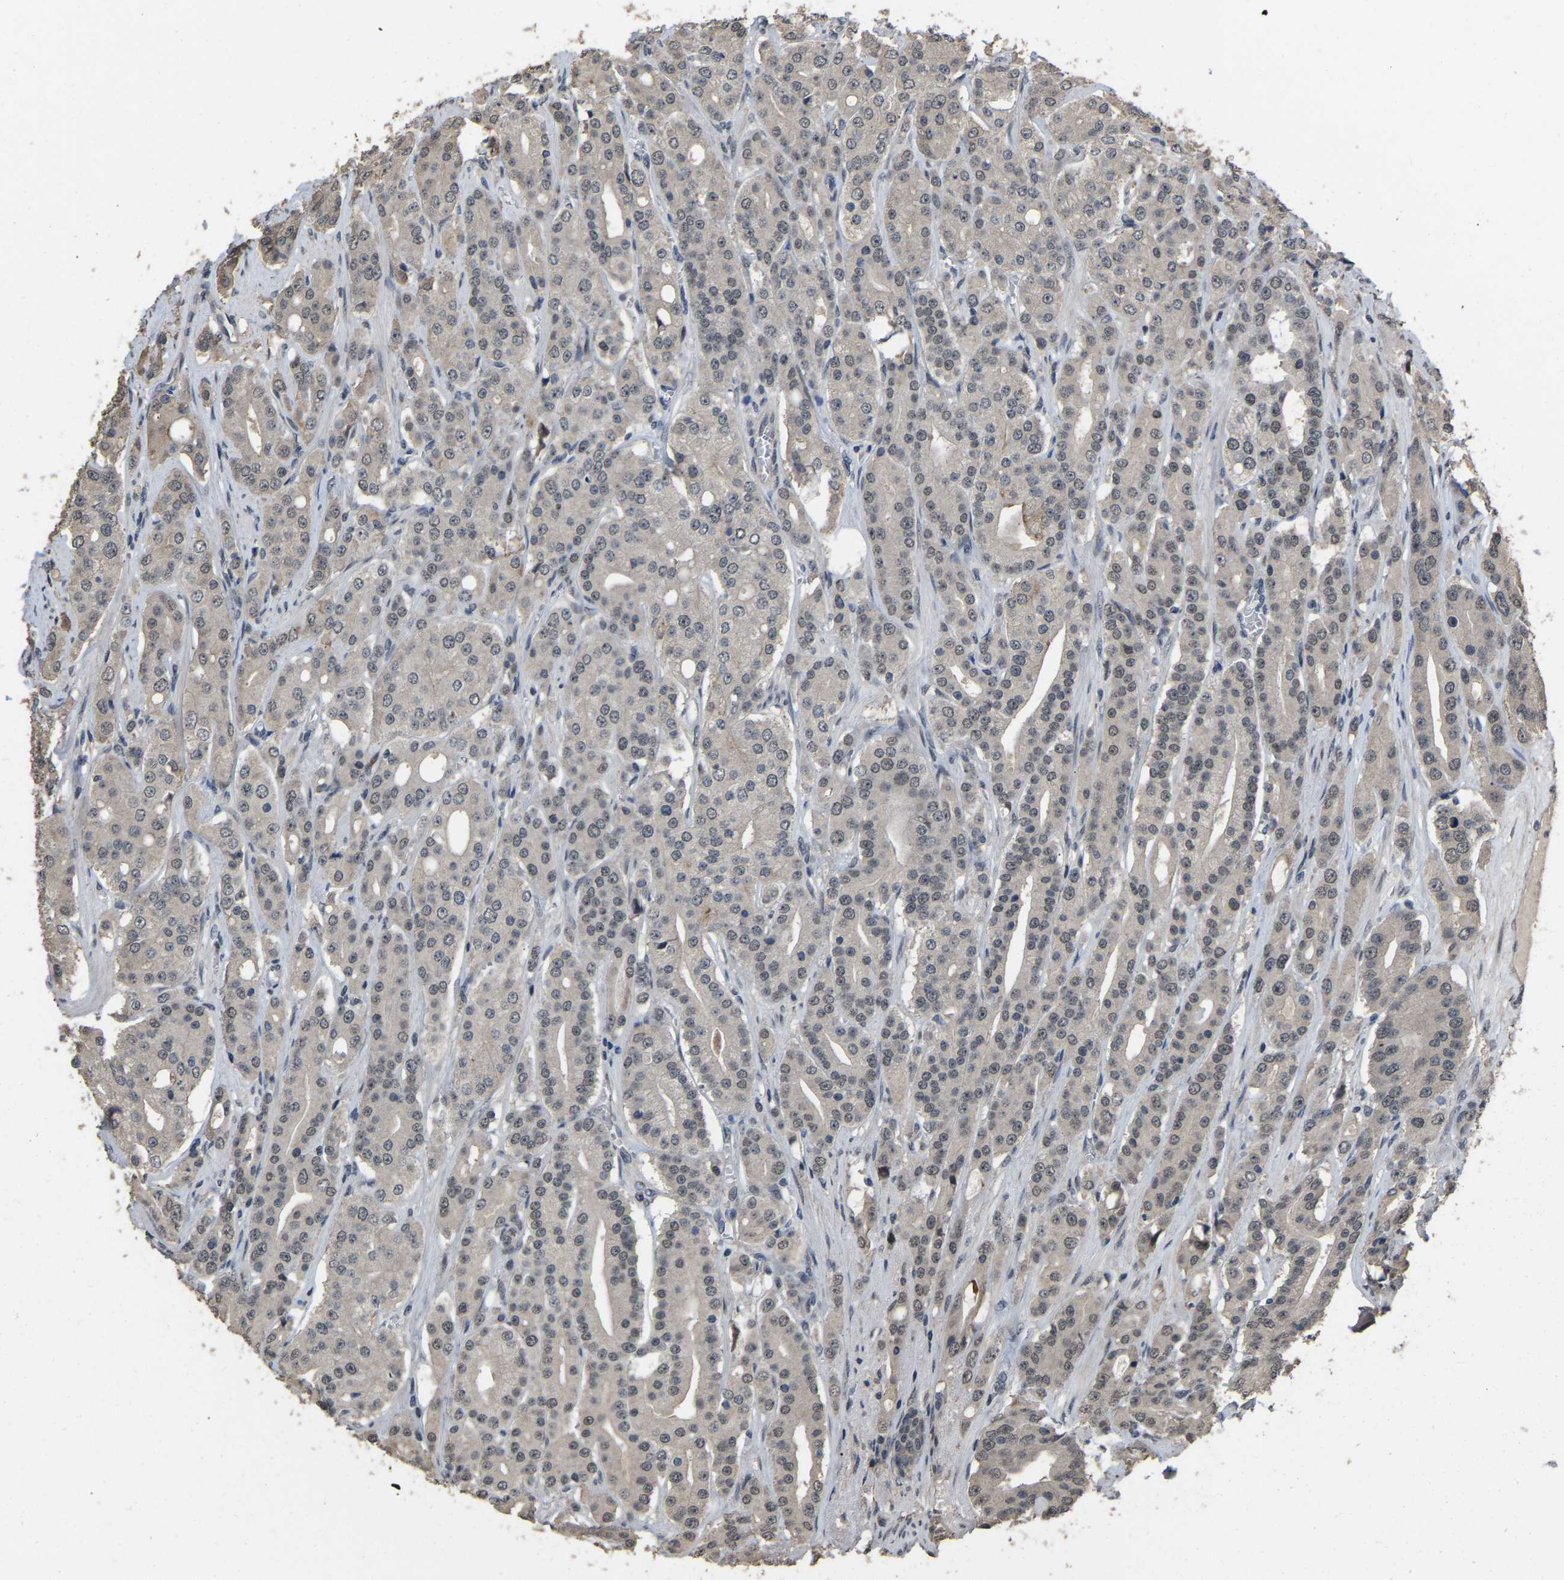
{"staining": {"intensity": "moderate", "quantity": "25%-75%", "location": "nuclear"}, "tissue": "prostate cancer", "cell_type": "Tumor cells", "image_type": "cancer", "snomed": [{"axis": "morphology", "description": "Adenocarcinoma, High grade"}, {"axis": "topography", "description": "Prostate"}], "caption": "An IHC micrograph of tumor tissue is shown. Protein staining in brown labels moderate nuclear positivity in prostate cancer within tumor cells.", "gene": "ARHGAP23", "patient": {"sex": "male", "age": 71}}